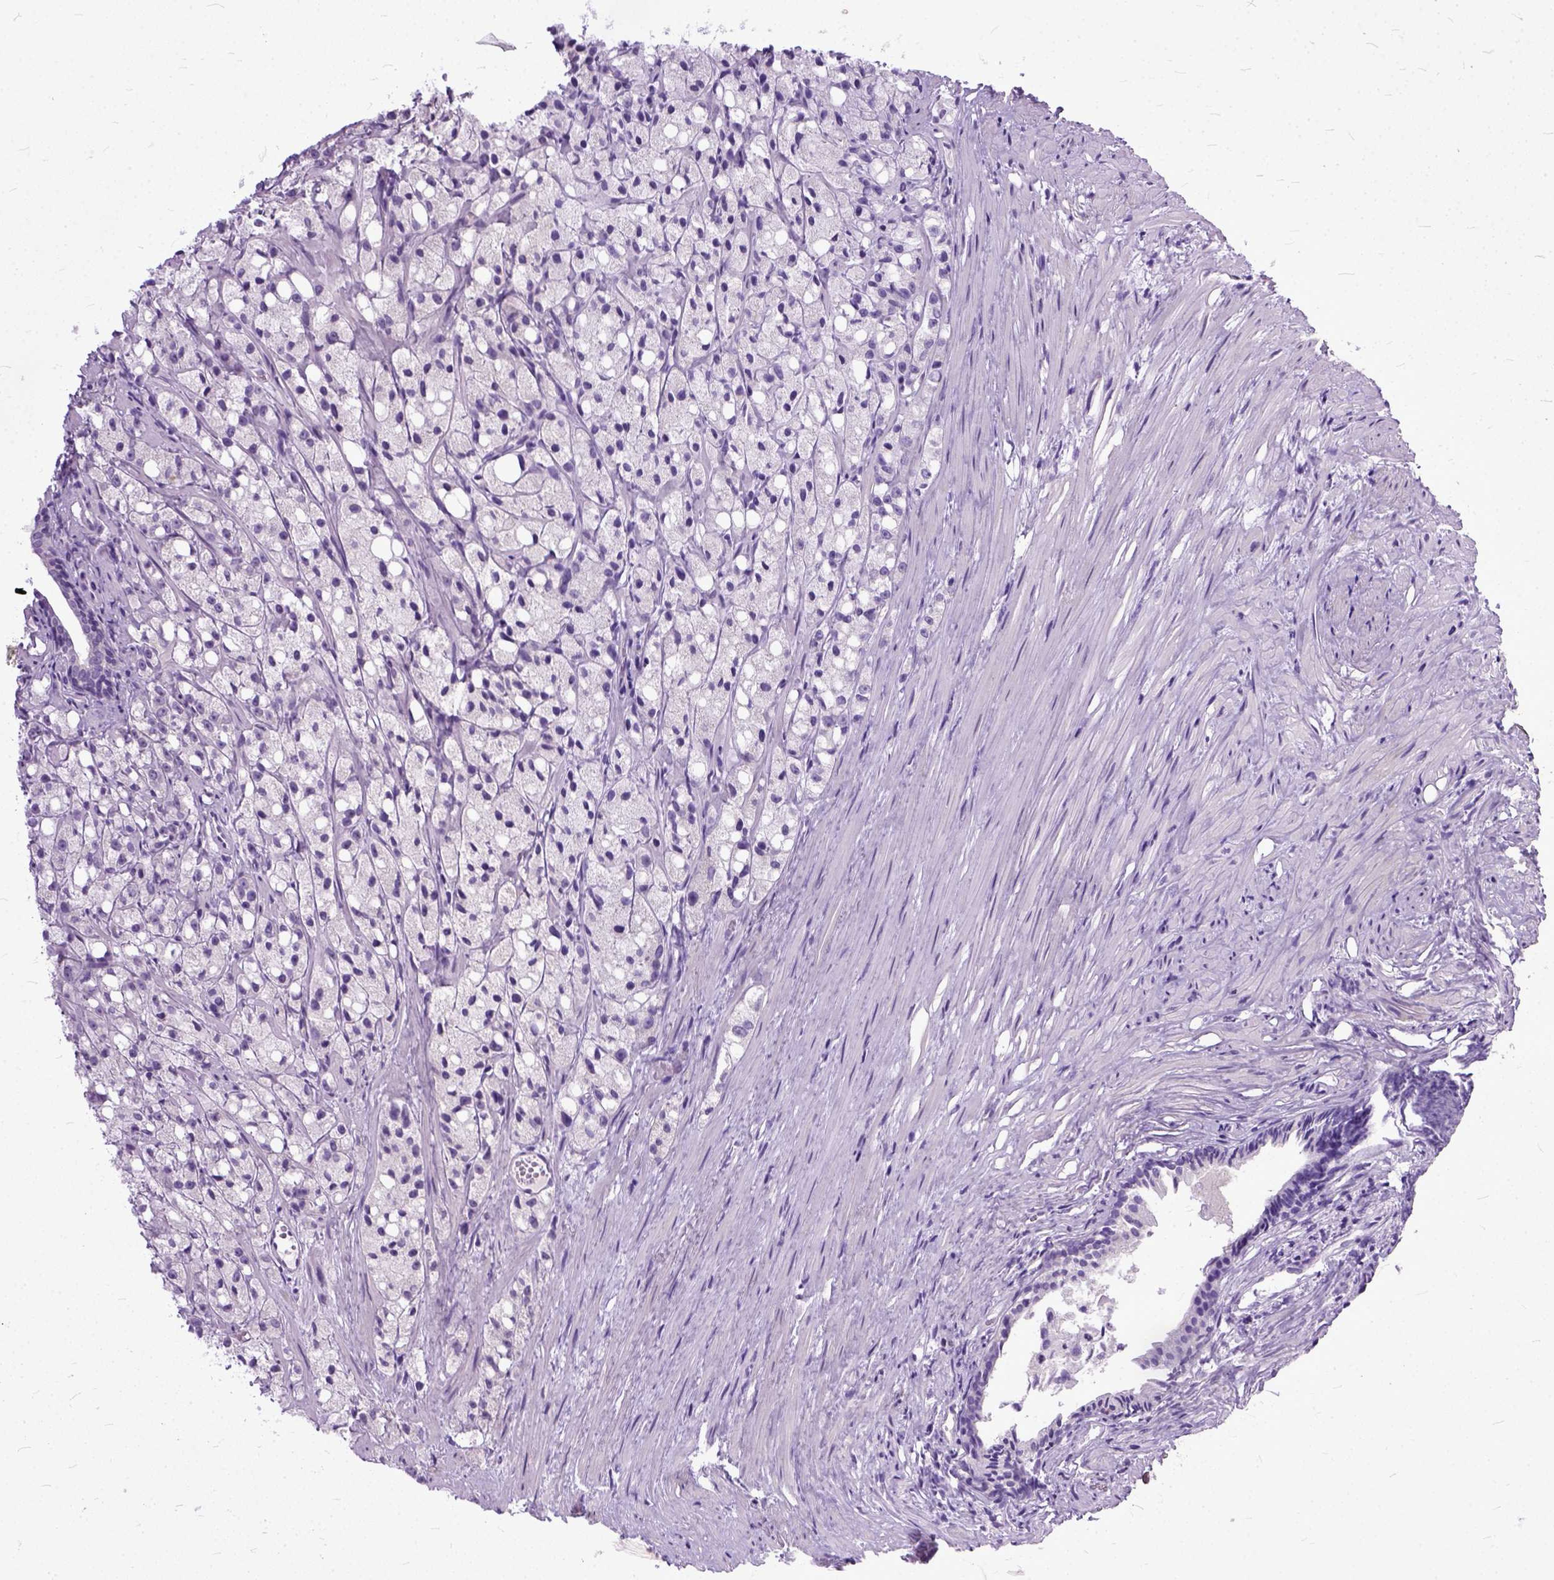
{"staining": {"intensity": "negative", "quantity": "none", "location": "none"}, "tissue": "prostate cancer", "cell_type": "Tumor cells", "image_type": "cancer", "snomed": [{"axis": "morphology", "description": "Adenocarcinoma, High grade"}, {"axis": "topography", "description": "Prostate"}], "caption": "Micrograph shows no protein expression in tumor cells of high-grade adenocarcinoma (prostate) tissue. (Immunohistochemistry, brightfield microscopy, high magnification).", "gene": "TCEAL7", "patient": {"sex": "male", "age": 75}}